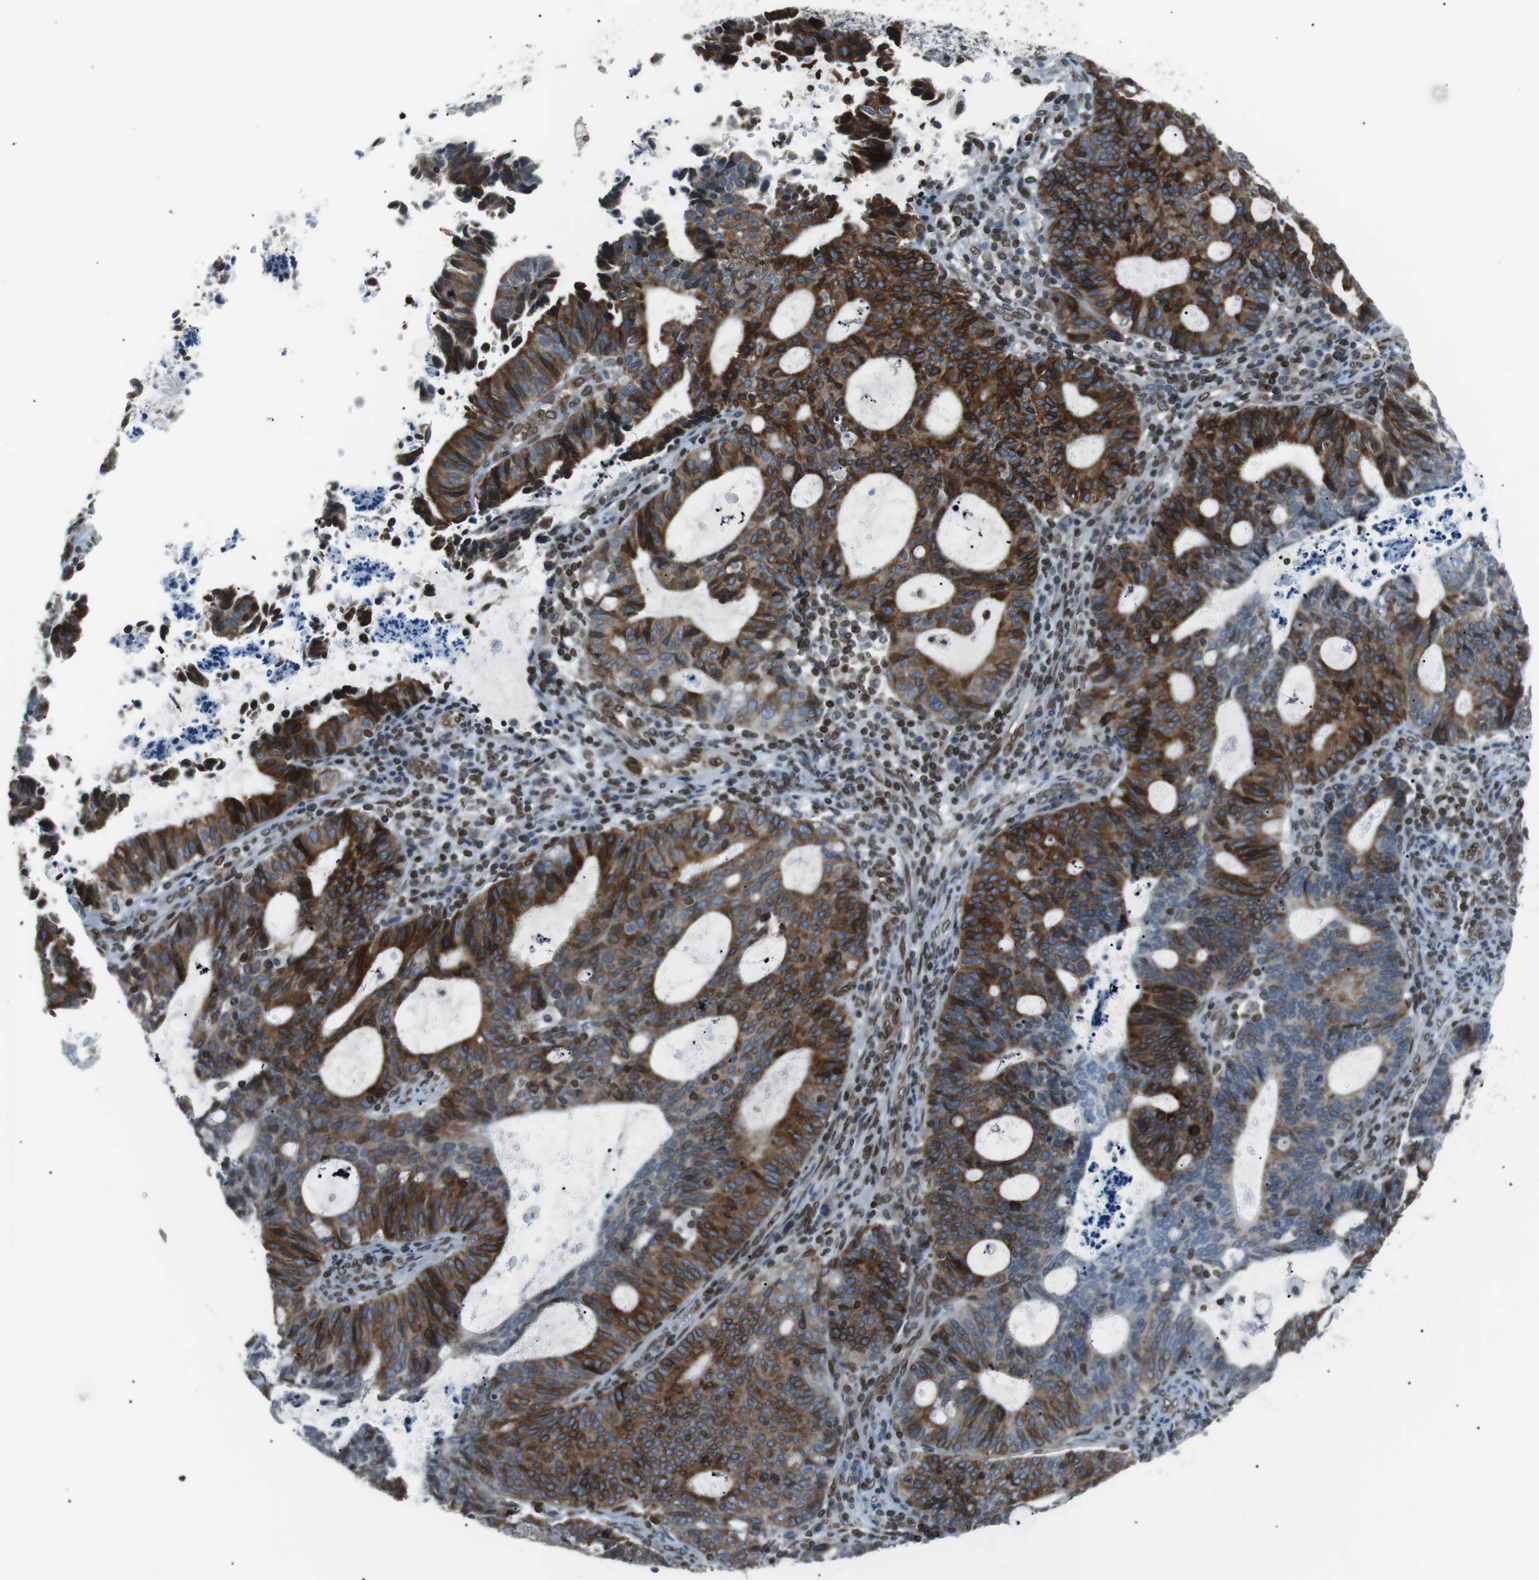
{"staining": {"intensity": "strong", "quantity": "25%-75%", "location": "cytoplasmic/membranous"}, "tissue": "endometrial cancer", "cell_type": "Tumor cells", "image_type": "cancer", "snomed": [{"axis": "morphology", "description": "Adenocarcinoma, NOS"}, {"axis": "topography", "description": "Uterus"}], "caption": "Protein analysis of endometrial adenocarcinoma tissue shows strong cytoplasmic/membranous staining in about 25%-75% of tumor cells.", "gene": "TMX4", "patient": {"sex": "female", "age": 83}}